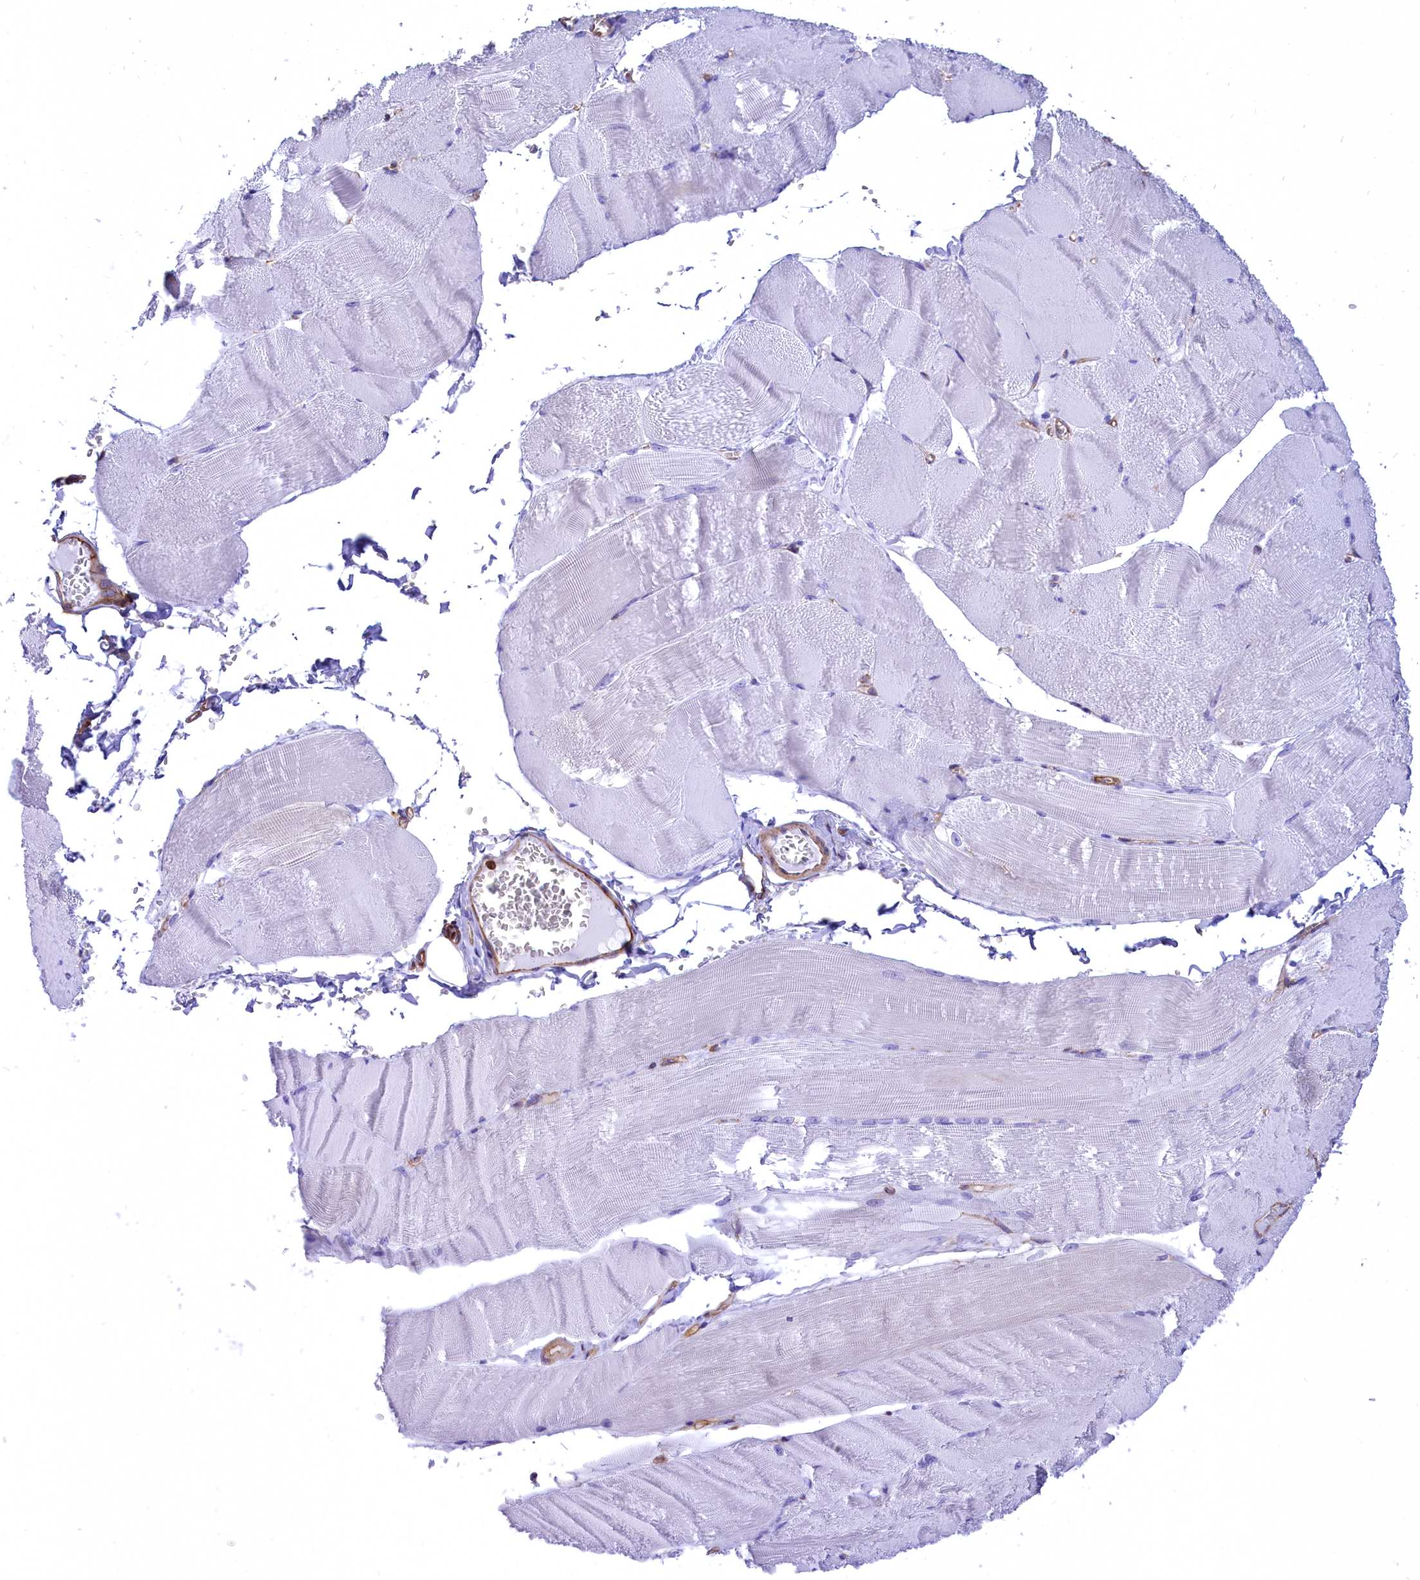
{"staining": {"intensity": "negative", "quantity": "none", "location": "none"}, "tissue": "skeletal muscle", "cell_type": "Myocytes", "image_type": "normal", "snomed": [{"axis": "morphology", "description": "Normal tissue, NOS"}, {"axis": "morphology", "description": "Basal cell carcinoma"}, {"axis": "topography", "description": "Skeletal muscle"}], "caption": "High magnification brightfield microscopy of normal skeletal muscle stained with DAB (brown) and counterstained with hematoxylin (blue): myocytes show no significant expression. (DAB immunohistochemistry (IHC), high magnification).", "gene": "SEPTIN9", "patient": {"sex": "female", "age": 64}}